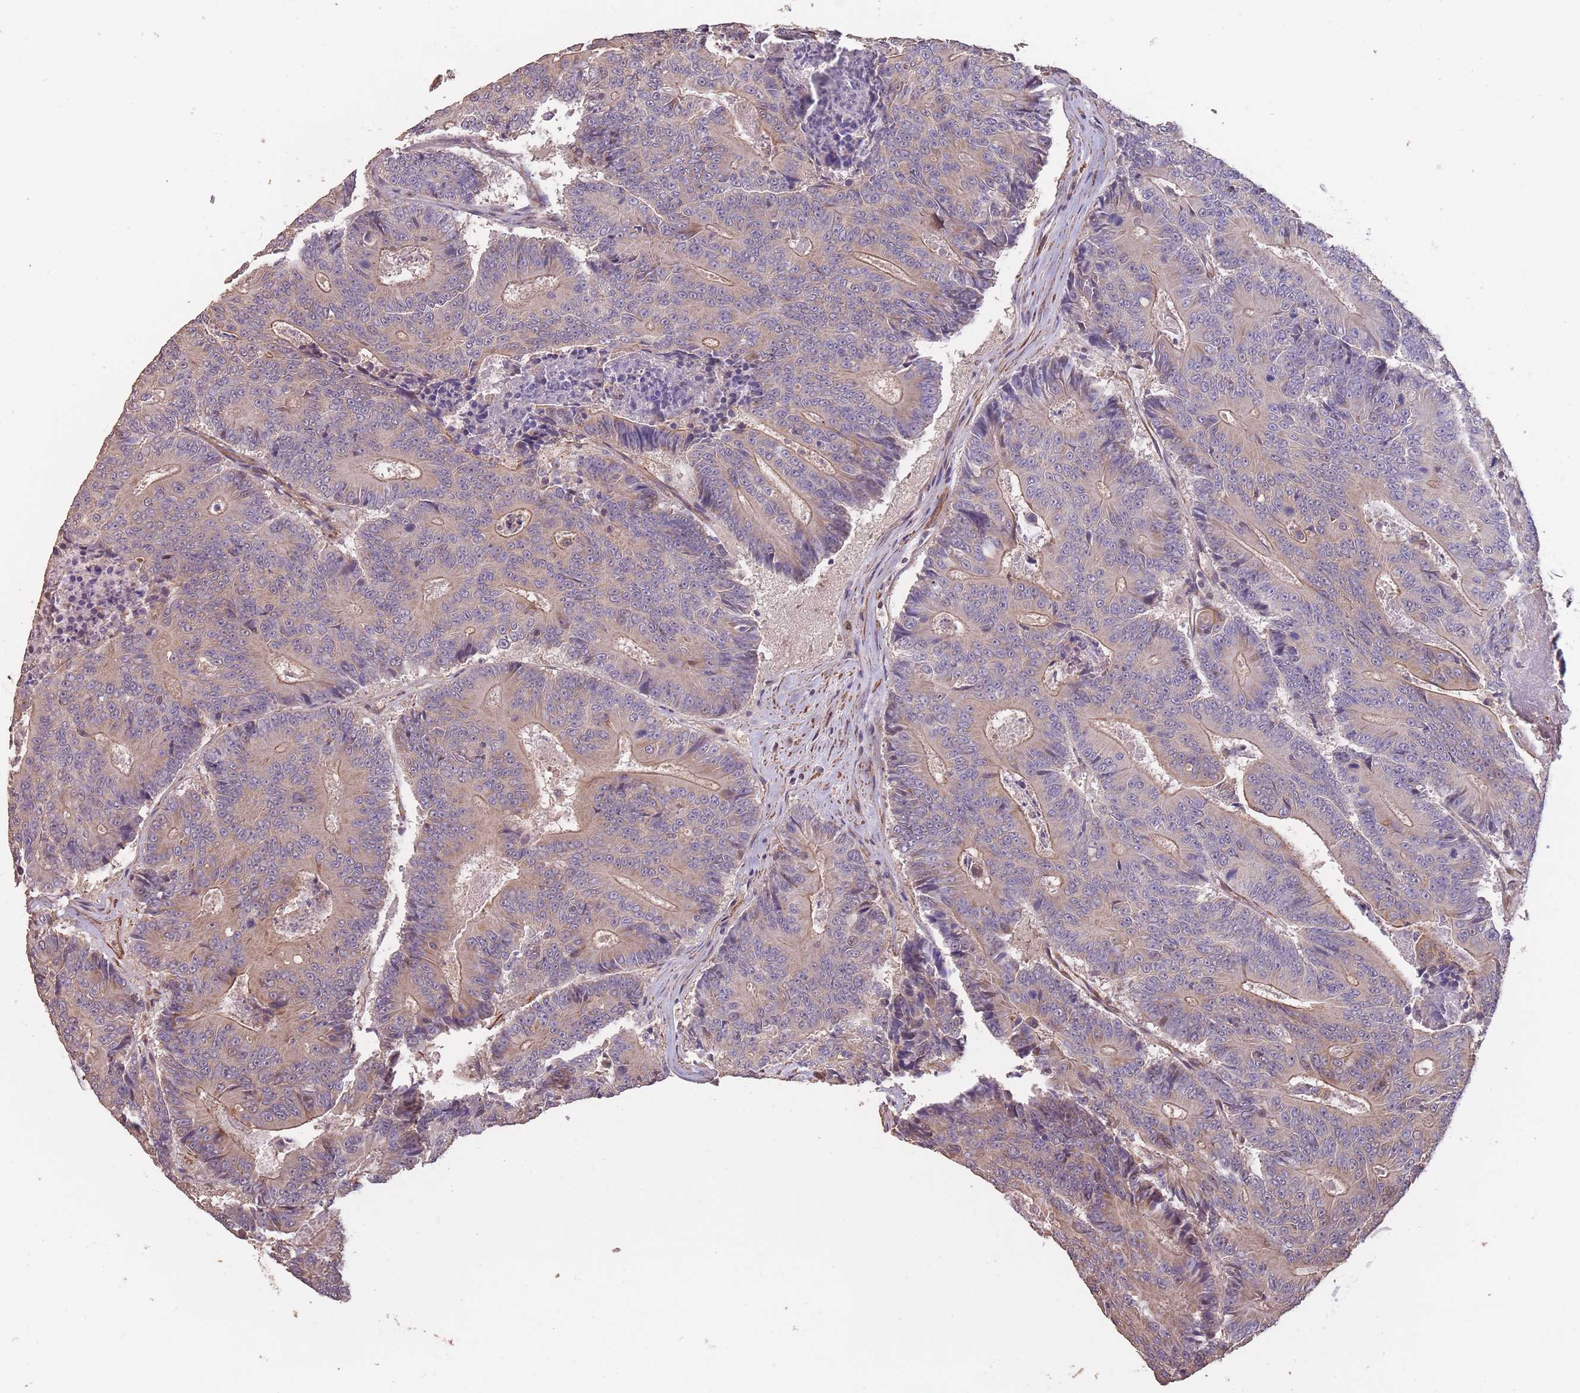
{"staining": {"intensity": "weak", "quantity": "25%-75%", "location": "cytoplasmic/membranous"}, "tissue": "colorectal cancer", "cell_type": "Tumor cells", "image_type": "cancer", "snomed": [{"axis": "morphology", "description": "Adenocarcinoma, NOS"}, {"axis": "topography", "description": "Colon"}], "caption": "Immunohistochemical staining of human colorectal cancer (adenocarcinoma) exhibits low levels of weak cytoplasmic/membranous protein positivity in about 25%-75% of tumor cells.", "gene": "NLRC4", "patient": {"sex": "male", "age": 83}}